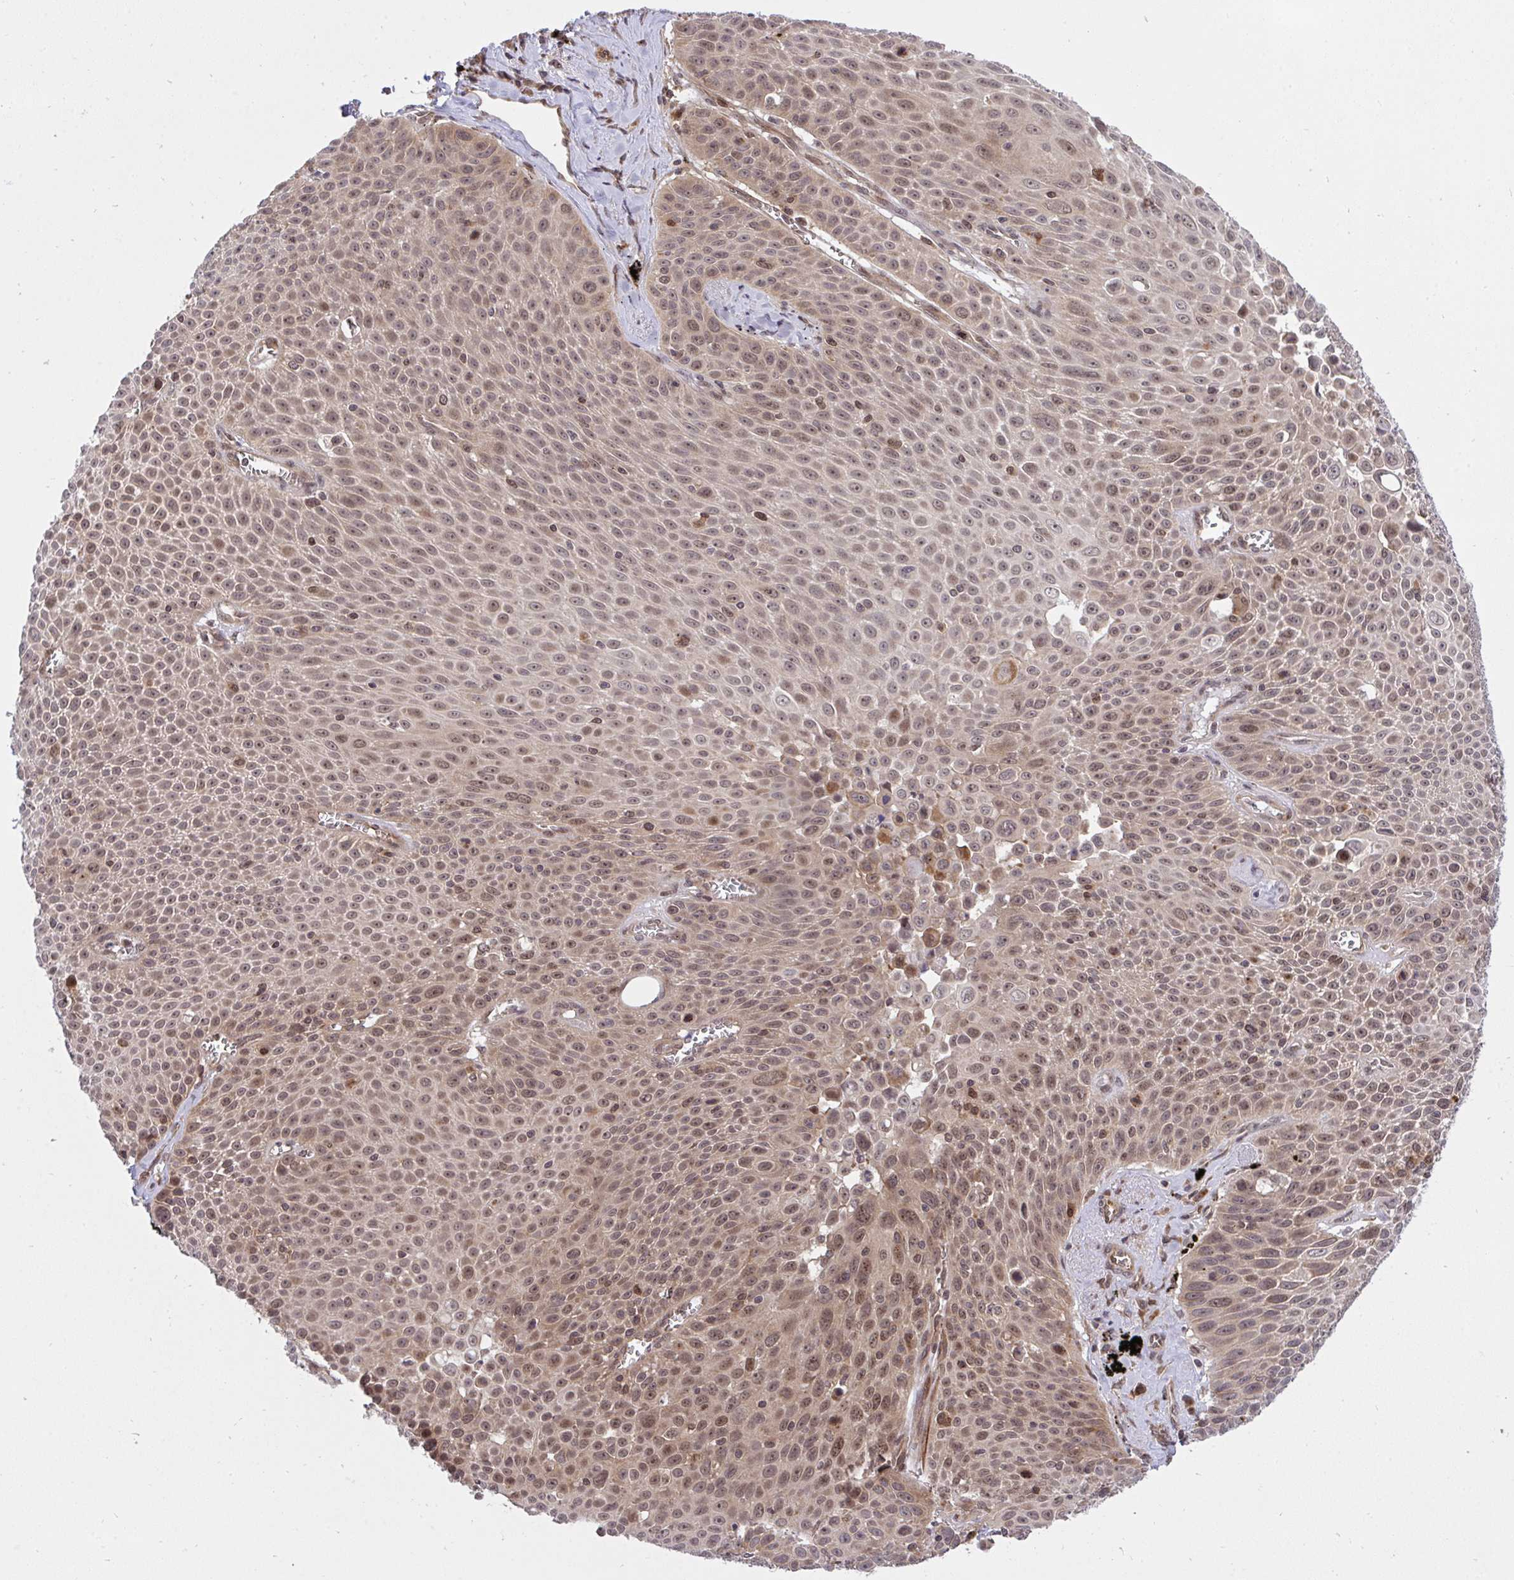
{"staining": {"intensity": "moderate", "quantity": "<25%", "location": "nuclear"}, "tissue": "lung cancer", "cell_type": "Tumor cells", "image_type": "cancer", "snomed": [{"axis": "morphology", "description": "Squamous cell carcinoma, NOS"}, {"axis": "morphology", "description": "Squamous cell carcinoma, metastatic, NOS"}, {"axis": "topography", "description": "Lymph node"}, {"axis": "topography", "description": "Lung"}], "caption": "Immunohistochemical staining of lung cancer (metastatic squamous cell carcinoma) reveals moderate nuclear protein staining in about <25% of tumor cells.", "gene": "ERI1", "patient": {"sex": "female", "age": 62}}